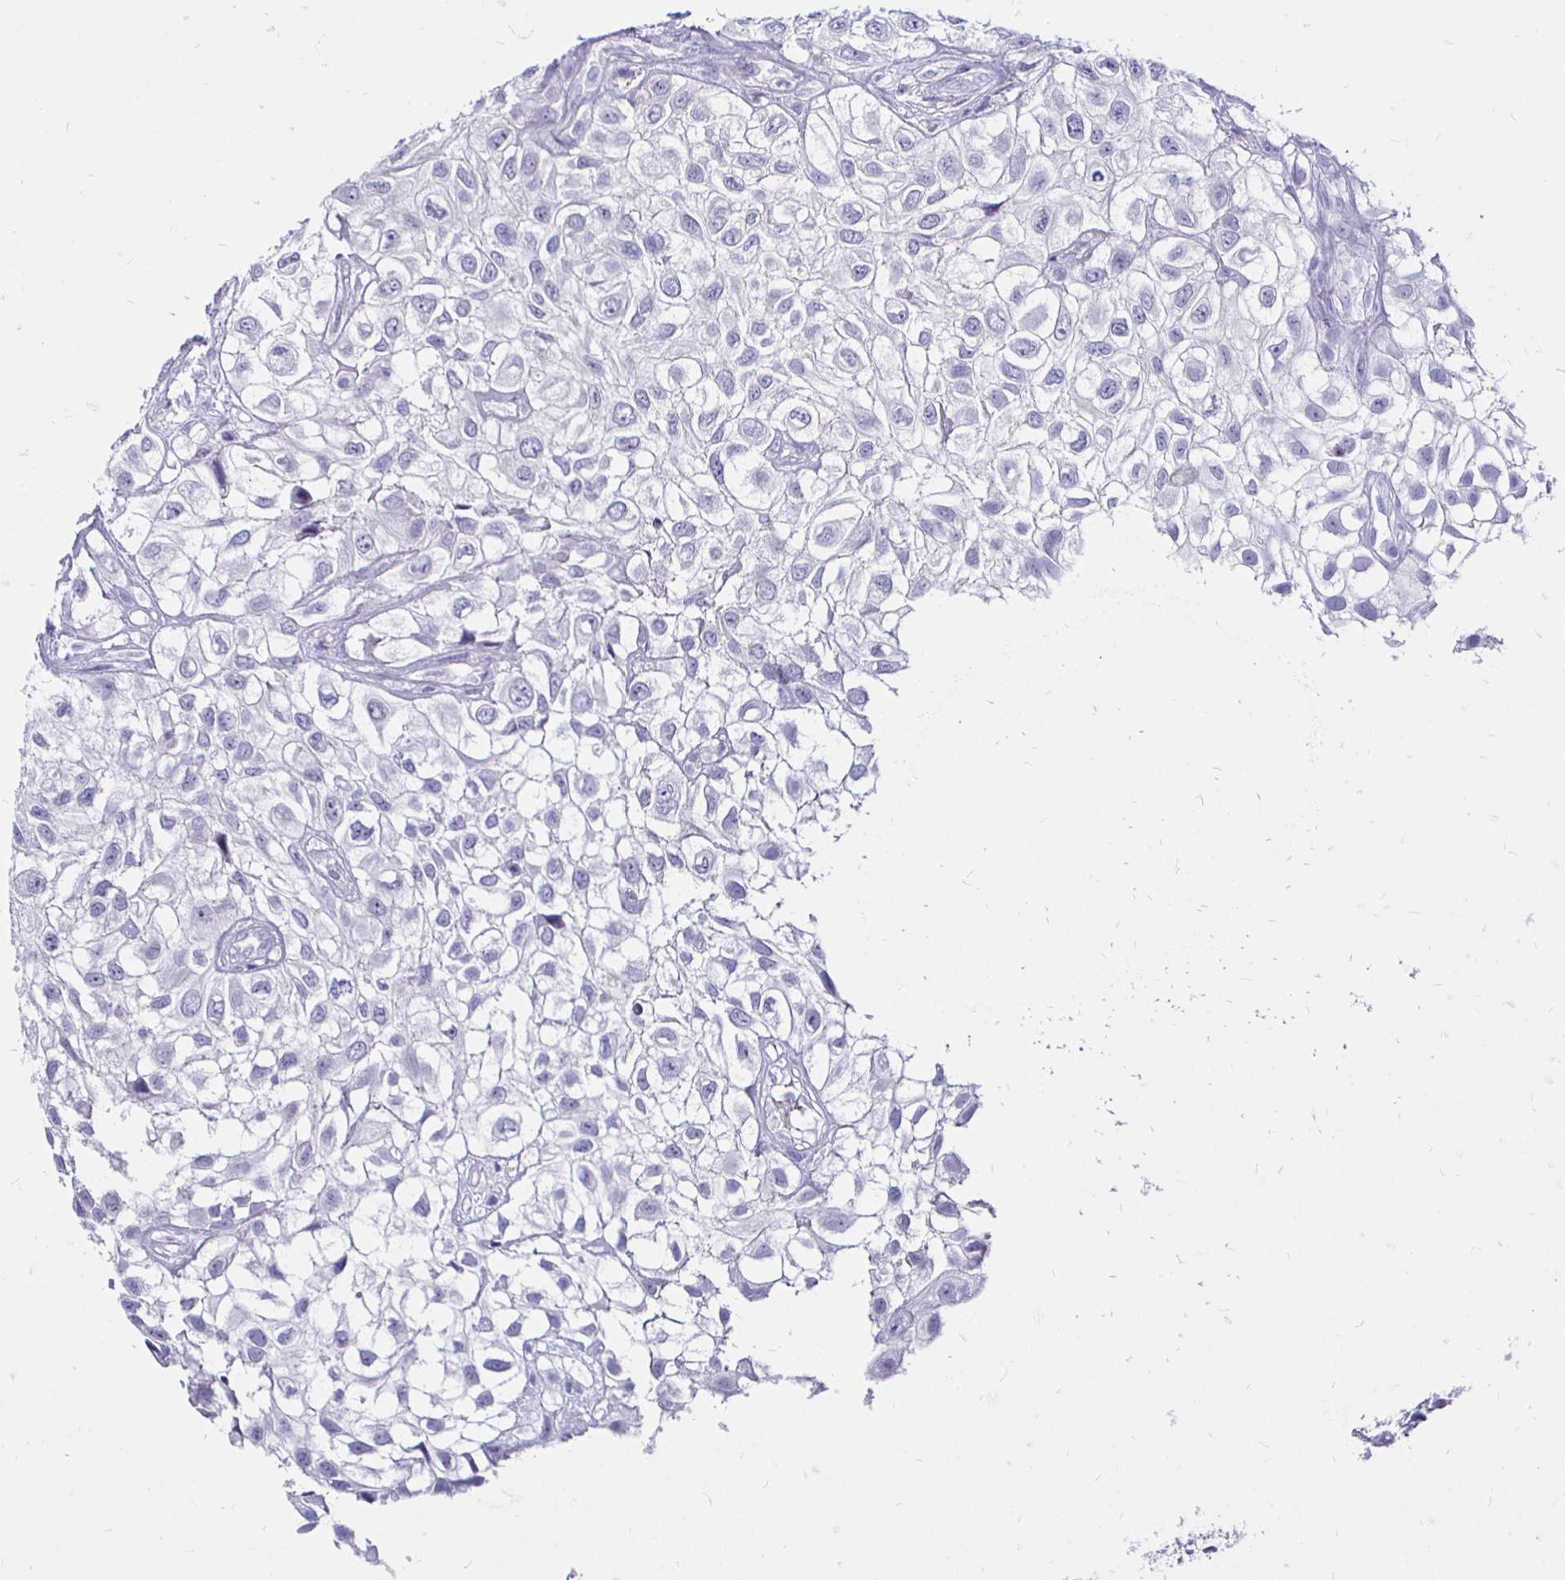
{"staining": {"intensity": "negative", "quantity": "none", "location": "none"}, "tissue": "urothelial cancer", "cell_type": "Tumor cells", "image_type": "cancer", "snomed": [{"axis": "morphology", "description": "Urothelial carcinoma, High grade"}, {"axis": "topography", "description": "Urinary bladder"}], "caption": "Photomicrograph shows no protein staining in tumor cells of urothelial carcinoma (high-grade) tissue.", "gene": "IRGC", "patient": {"sex": "male", "age": 56}}